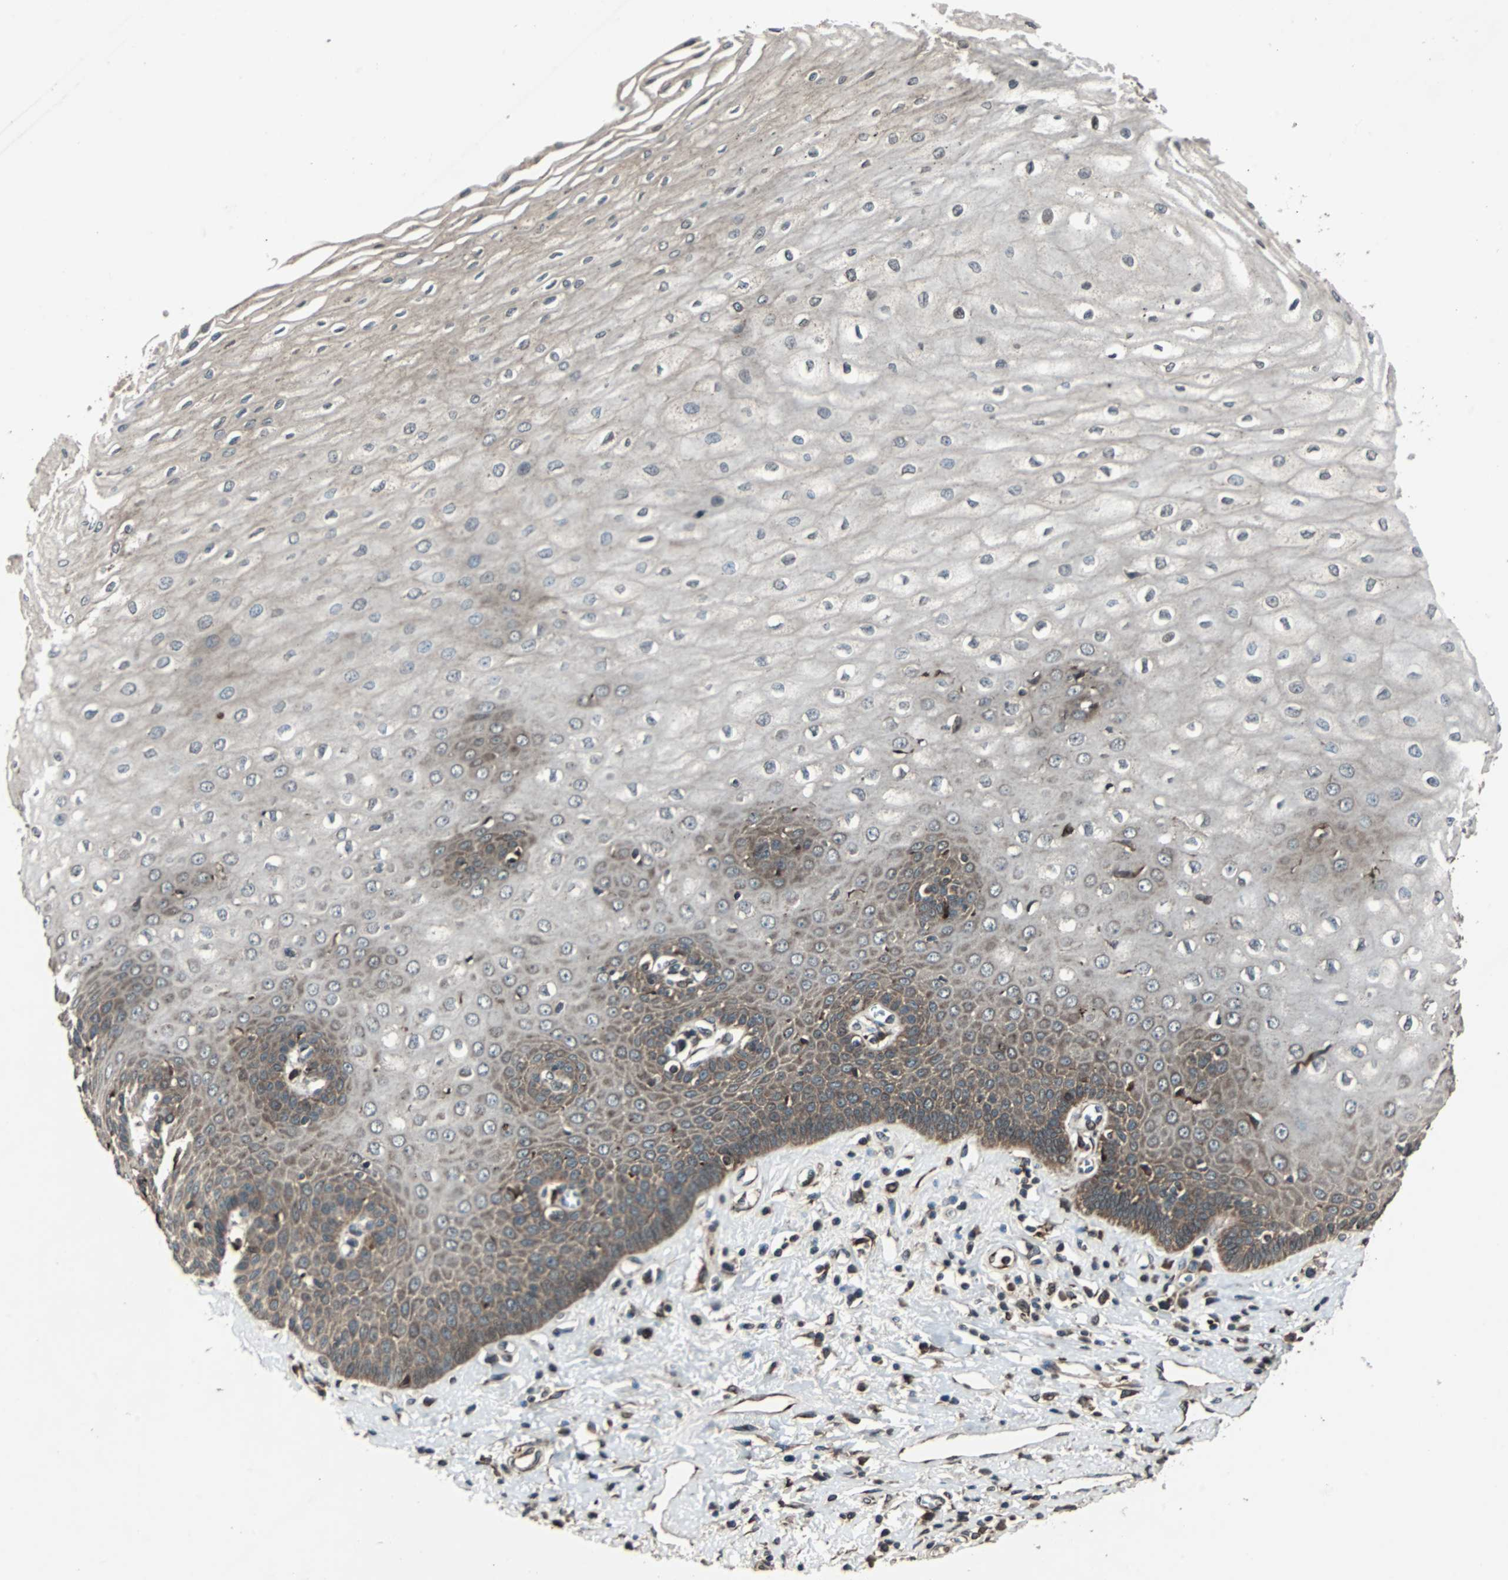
{"staining": {"intensity": "strong", "quantity": "25%-75%", "location": "cytoplasmic/membranous"}, "tissue": "esophagus", "cell_type": "Squamous epithelial cells", "image_type": "normal", "snomed": [{"axis": "morphology", "description": "Normal tissue, NOS"}, {"axis": "morphology", "description": "Squamous cell carcinoma, NOS"}, {"axis": "topography", "description": "Esophagus"}], "caption": "Immunohistochemical staining of benign human esophagus exhibits high levels of strong cytoplasmic/membranous positivity in about 25%-75% of squamous epithelial cells.", "gene": "RAB7A", "patient": {"sex": "male", "age": 65}}